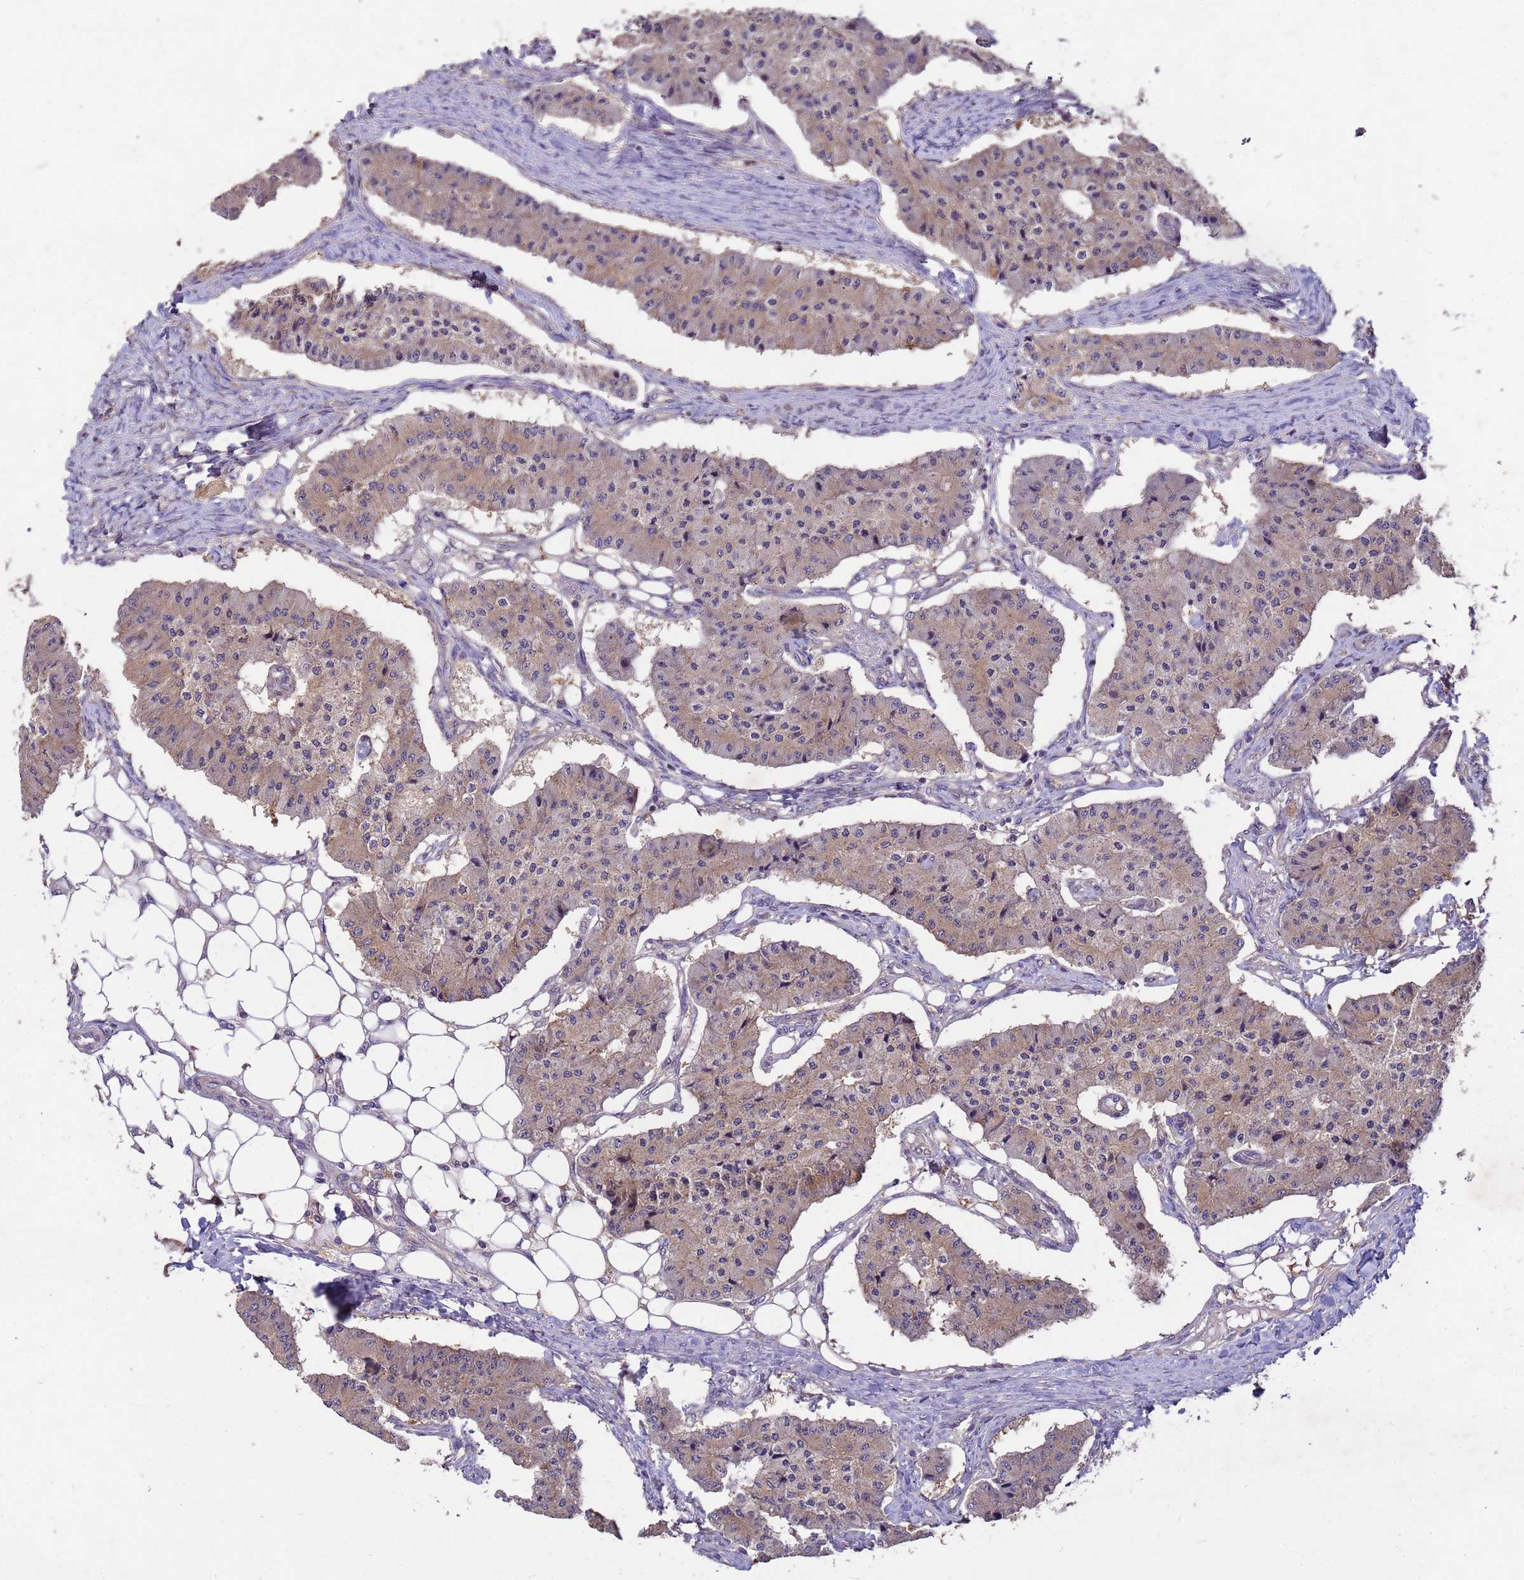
{"staining": {"intensity": "weak", "quantity": ">75%", "location": "cytoplasmic/membranous"}, "tissue": "carcinoid", "cell_type": "Tumor cells", "image_type": "cancer", "snomed": [{"axis": "morphology", "description": "Carcinoid, malignant, NOS"}, {"axis": "topography", "description": "Colon"}], "caption": "A brown stain shows weak cytoplasmic/membranous staining of a protein in human carcinoid tumor cells. (DAB IHC with brightfield microscopy, high magnification).", "gene": "PPP2CB", "patient": {"sex": "female", "age": 52}}